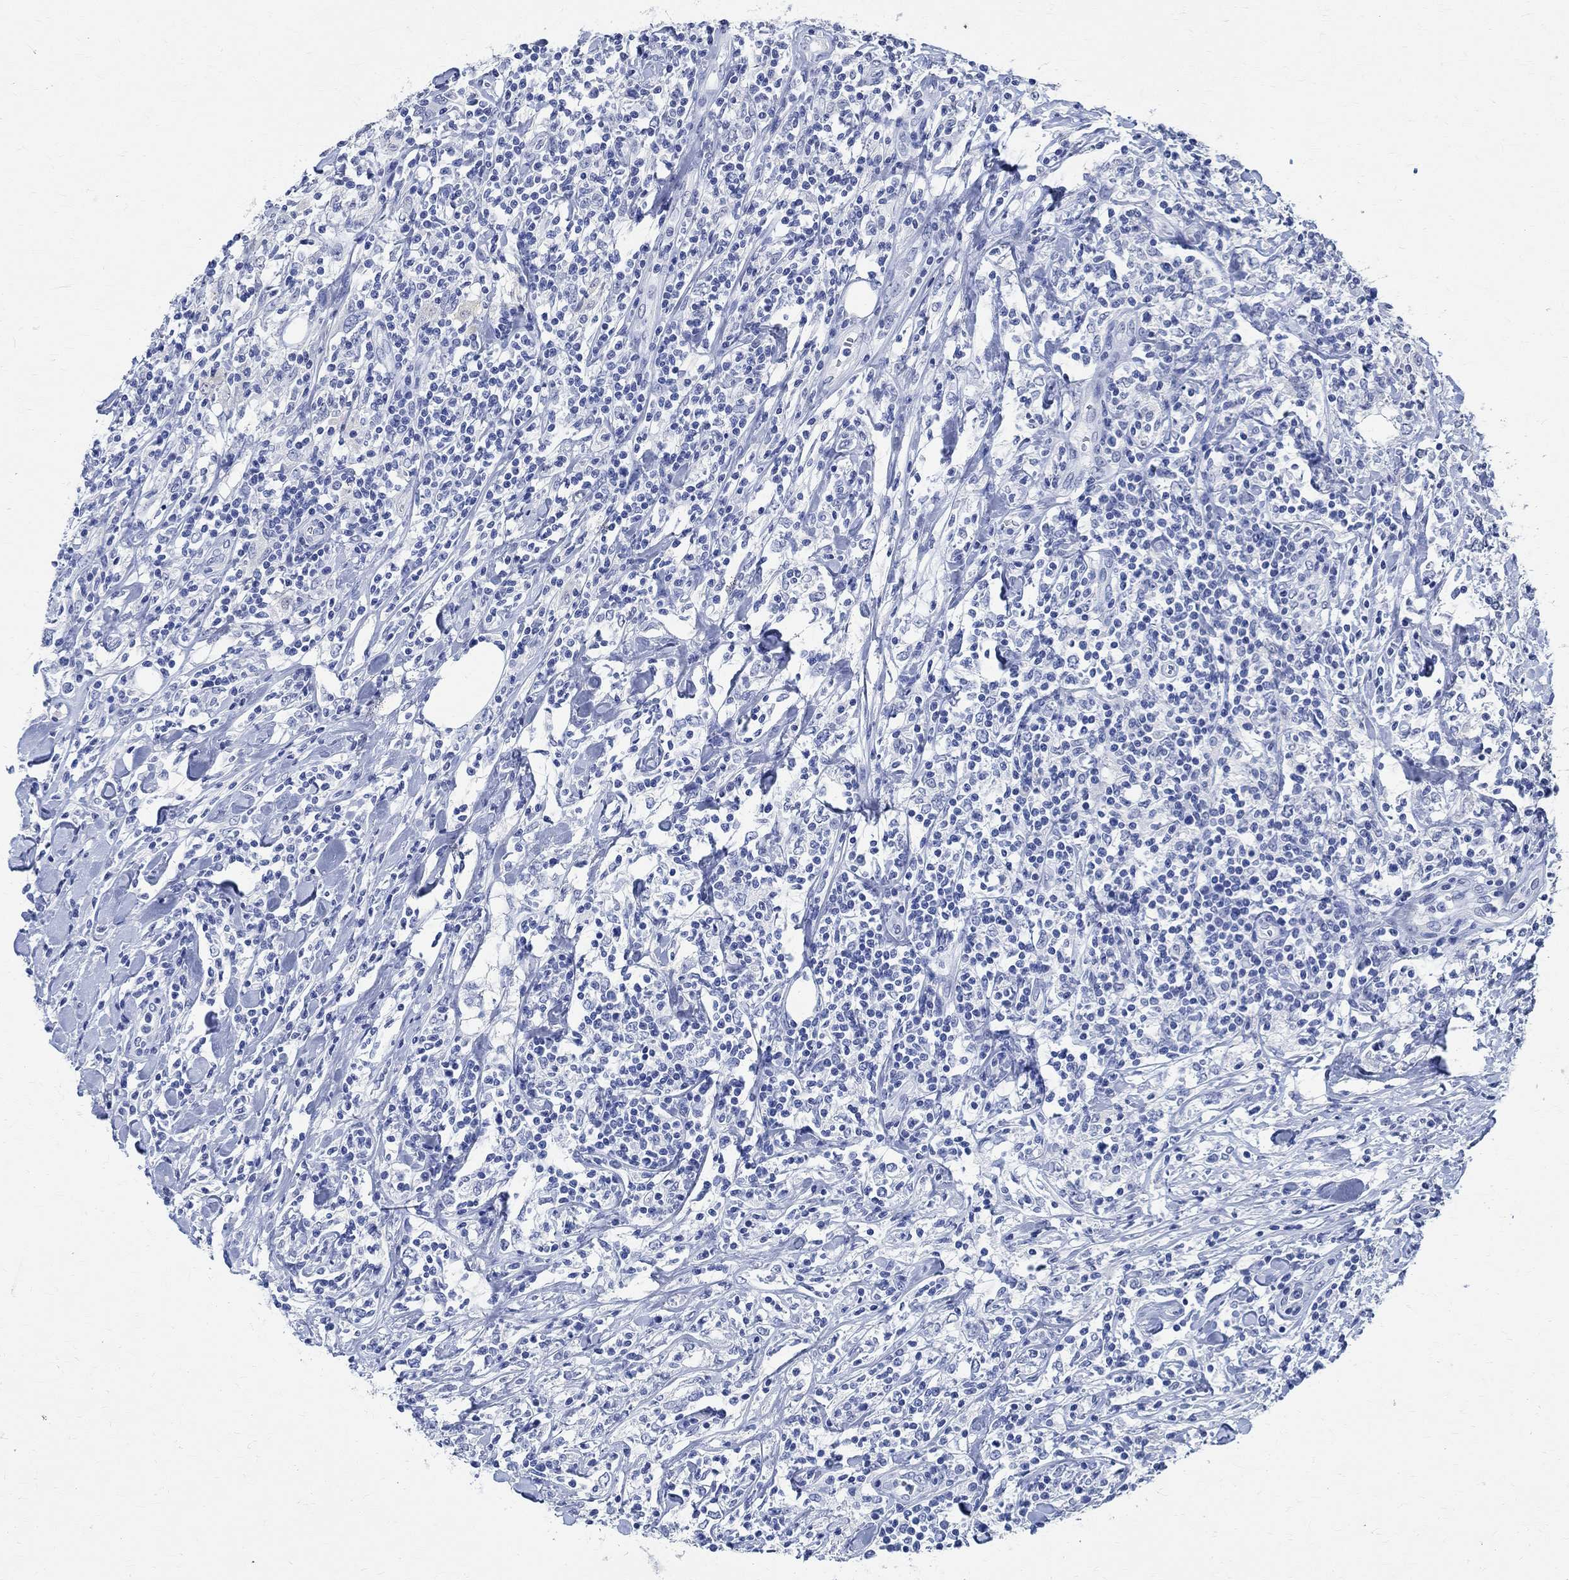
{"staining": {"intensity": "negative", "quantity": "none", "location": "none"}, "tissue": "lymphoma", "cell_type": "Tumor cells", "image_type": "cancer", "snomed": [{"axis": "morphology", "description": "Malignant lymphoma, non-Hodgkin's type, High grade"}, {"axis": "topography", "description": "Lymph node"}], "caption": "Tumor cells show no significant expression in lymphoma.", "gene": "TMEM221", "patient": {"sex": "female", "age": 84}}